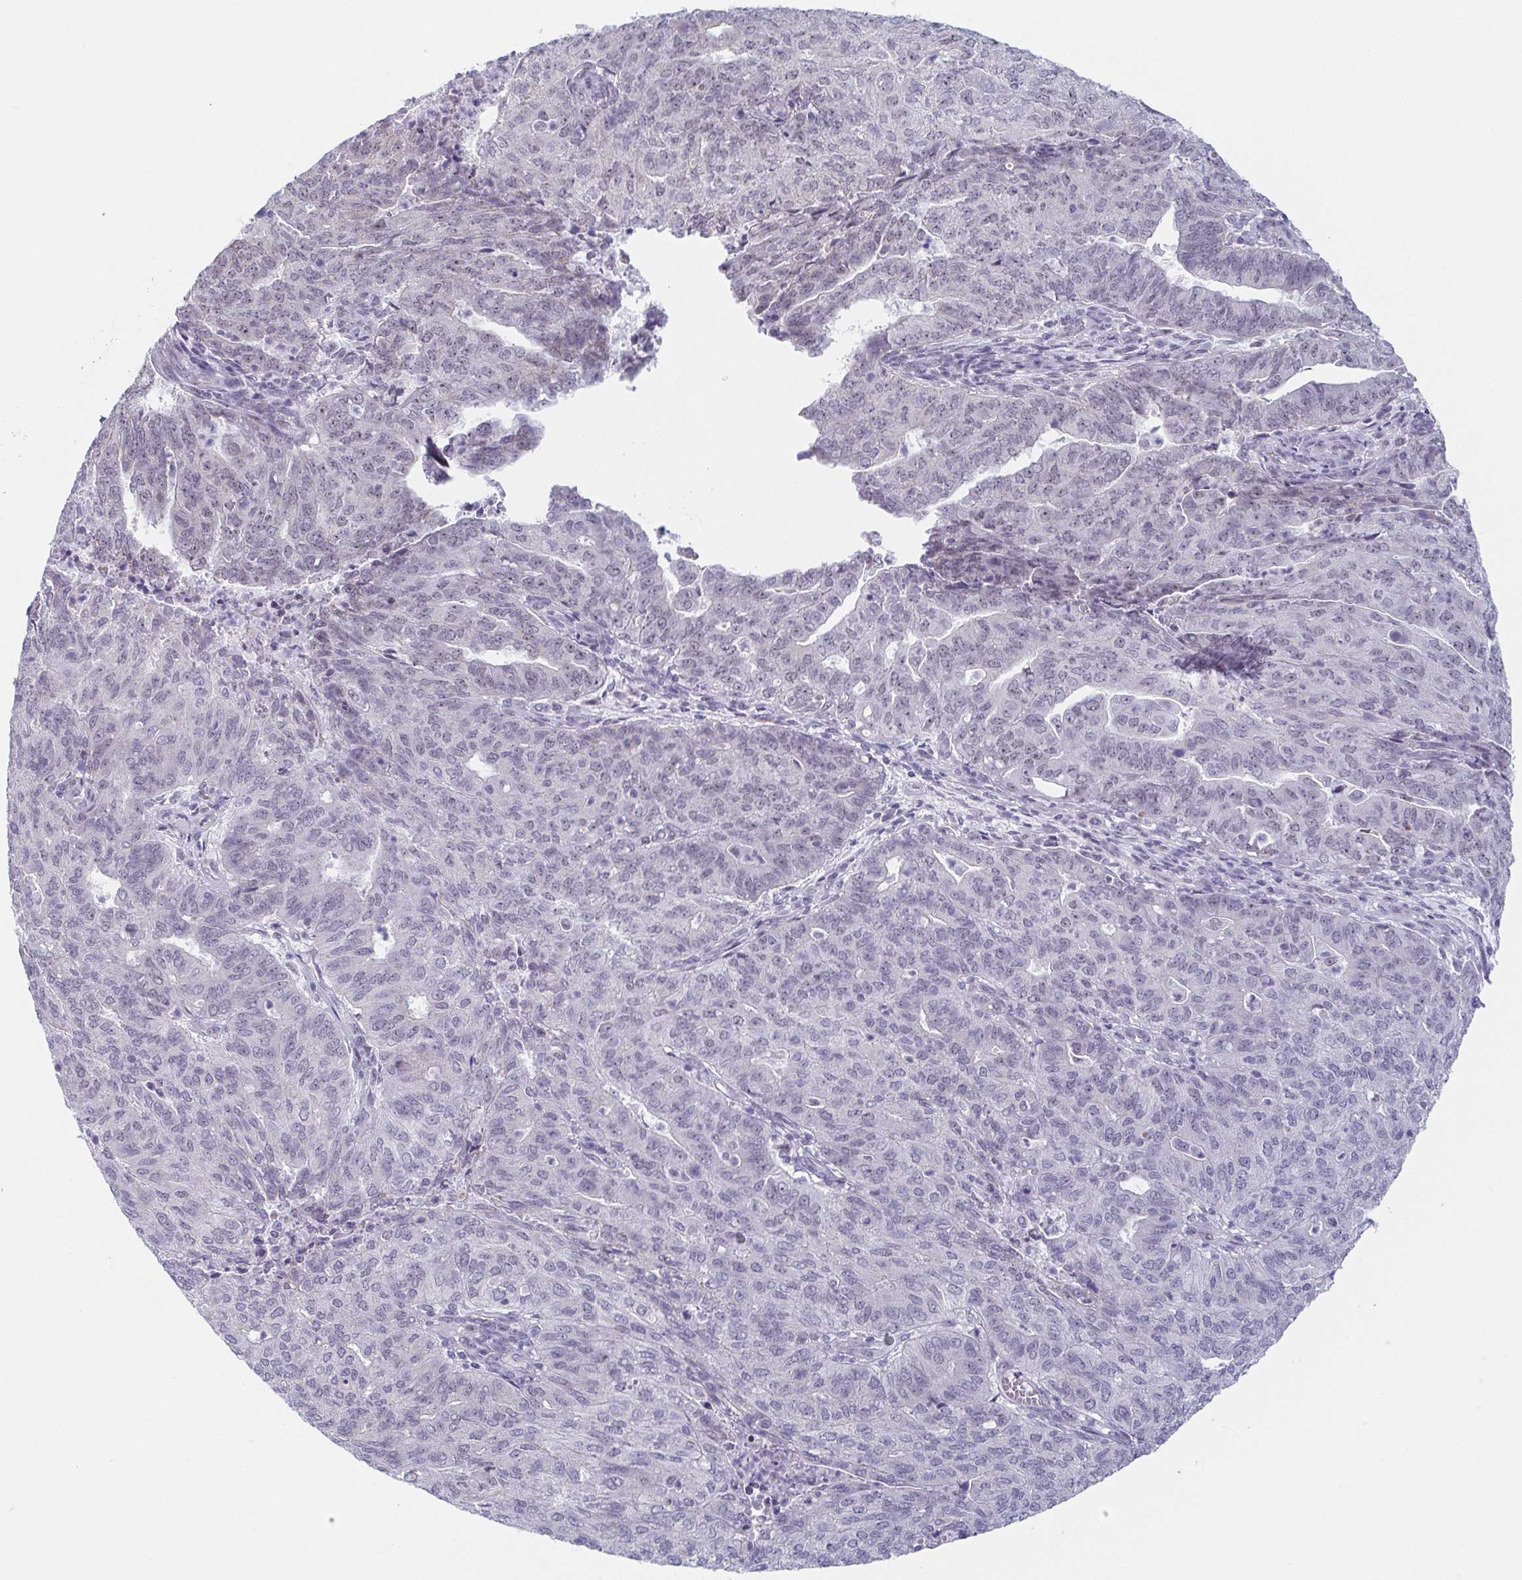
{"staining": {"intensity": "negative", "quantity": "none", "location": "none"}, "tissue": "endometrial cancer", "cell_type": "Tumor cells", "image_type": "cancer", "snomed": [{"axis": "morphology", "description": "Adenocarcinoma, NOS"}, {"axis": "topography", "description": "Endometrium"}], "caption": "DAB (3,3'-diaminobenzidine) immunohistochemical staining of endometrial adenocarcinoma demonstrates no significant positivity in tumor cells. (Stains: DAB immunohistochemistry with hematoxylin counter stain, Microscopy: brightfield microscopy at high magnification).", "gene": "EXOSC7", "patient": {"sex": "female", "age": 82}}